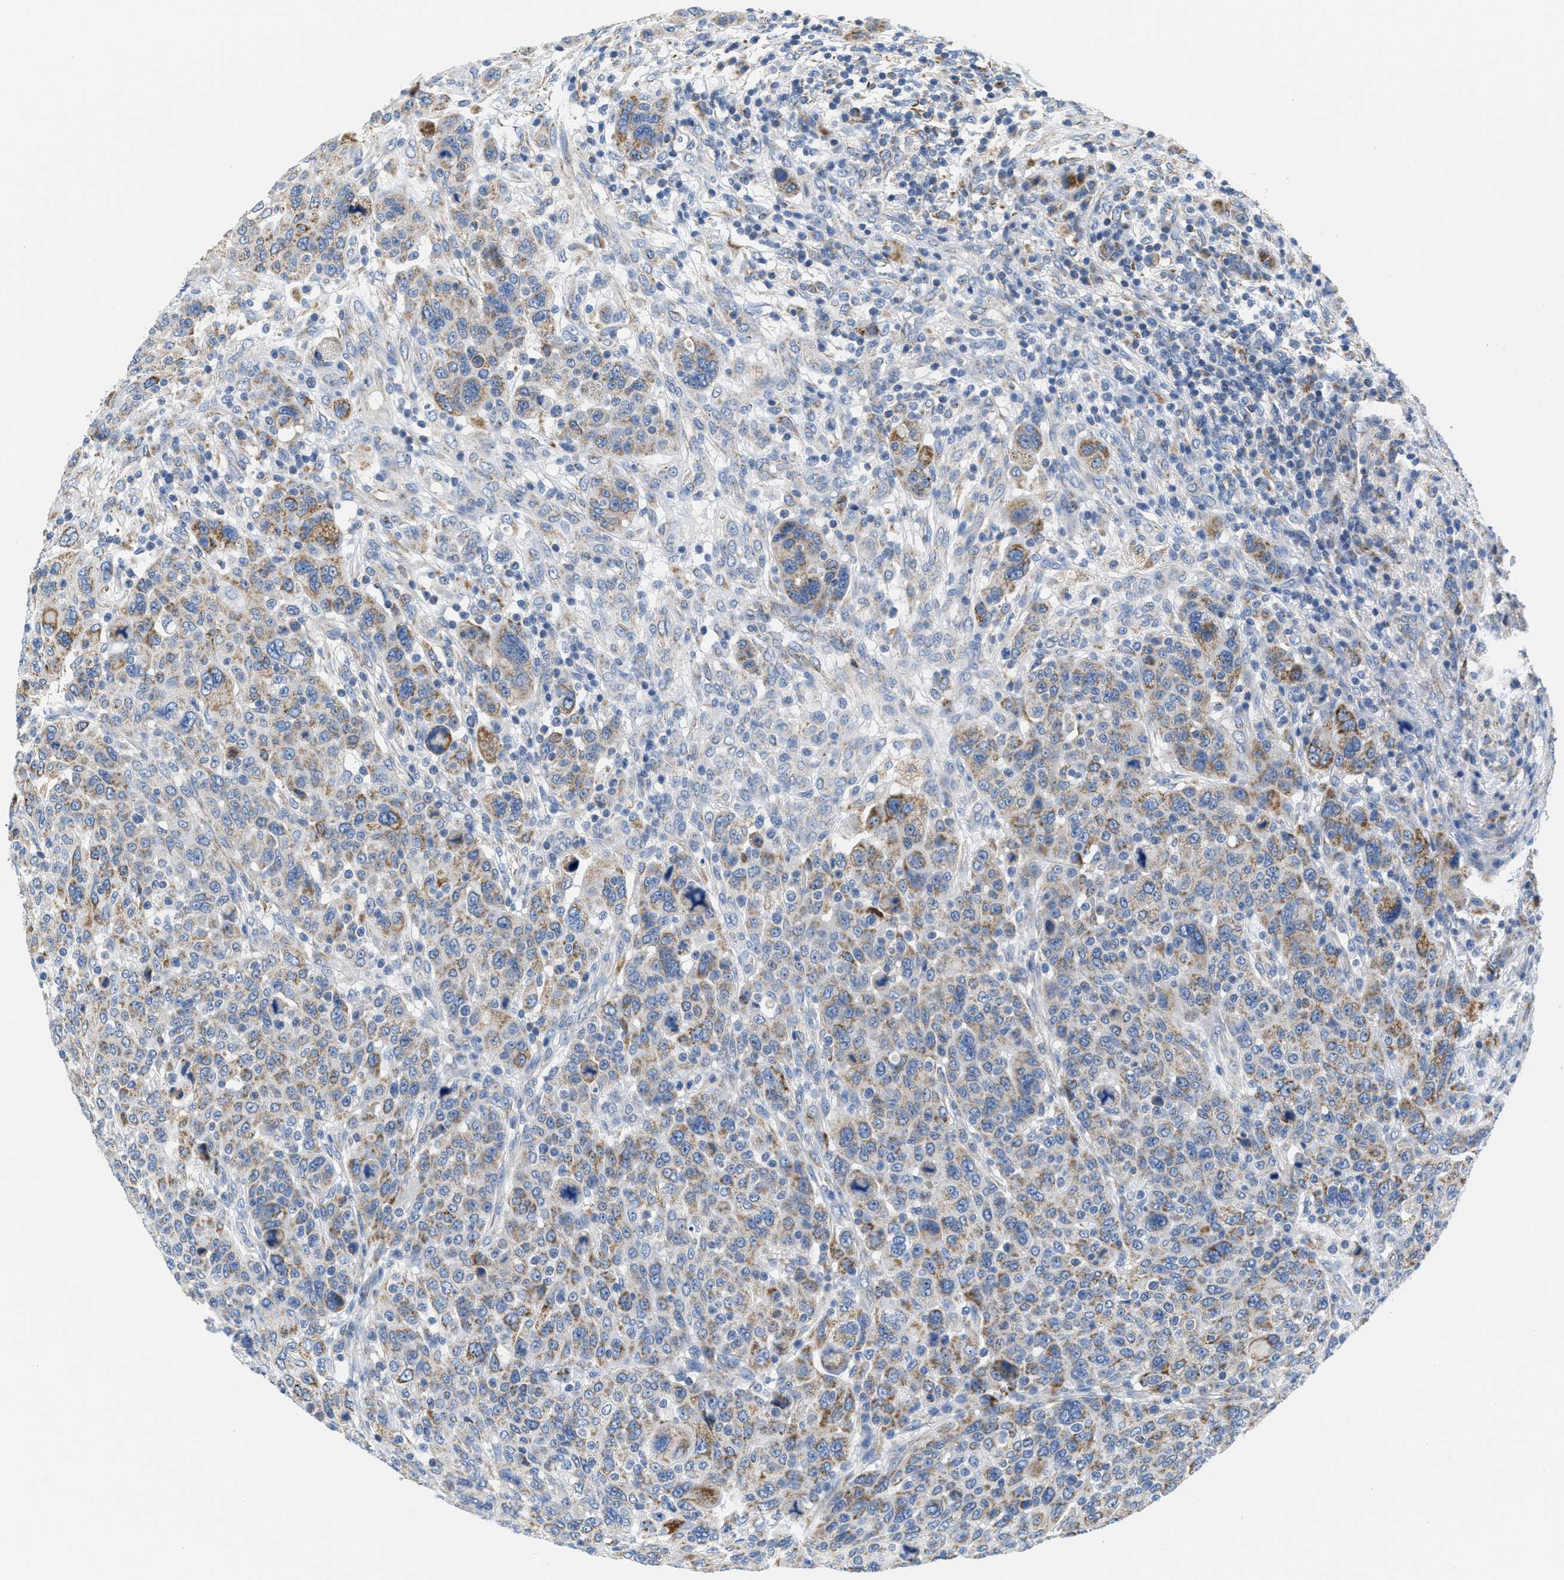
{"staining": {"intensity": "moderate", "quantity": "25%-75%", "location": "cytoplasmic/membranous"}, "tissue": "breast cancer", "cell_type": "Tumor cells", "image_type": "cancer", "snomed": [{"axis": "morphology", "description": "Duct carcinoma"}, {"axis": "topography", "description": "Breast"}], "caption": "A brown stain highlights moderate cytoplasmic/membranous expression of a protein in breast cancer (invasive ductal carcinoma) tumor cells.", "gene": "KCNJ5", "patient": {"sex": "female", "age": 37}}